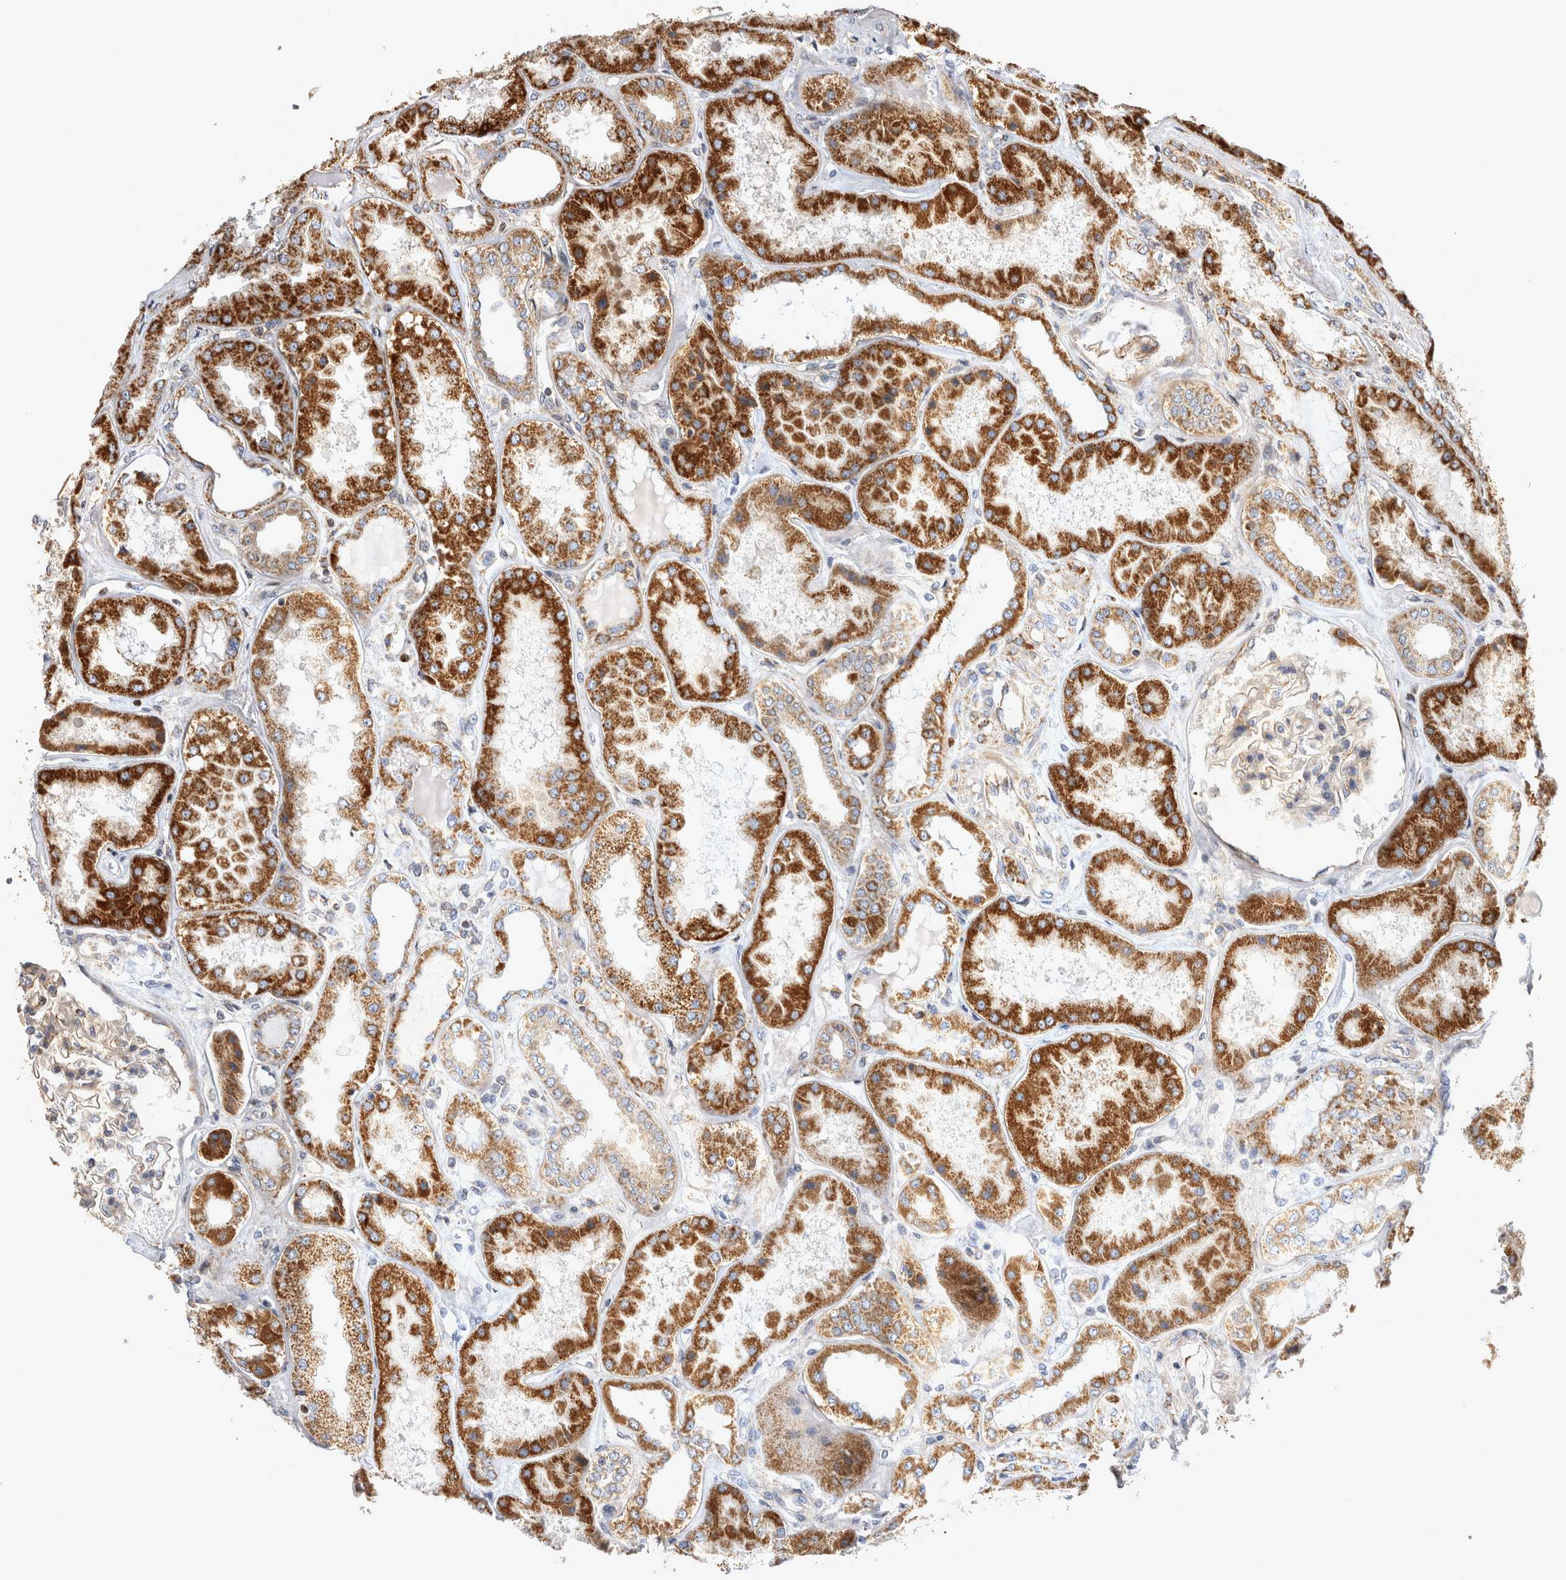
{"staining": {"intensity": "weak", "quantity": ">75%", "location": "cytoplasmic/membranous"}, "tissue": "kidney", "cell_type": "Cells in glomeruli", "image_type": "normal", "snomed": [{"axis": "morphology", "description": "Normal tissue, NOS"}, {"axis": "topography", "description": "Kidney"}], "caption": "Immunohistochemistry (IHC) image of benign kidney: kidney stained using immunohistochemistry (IHC) shows low levels of weak protein expression localized specifically in the cytoplasmic/membranous of cells in glomeruli, appearing as a cytoplasmic/membranous brown color.", "gene": "TSPOAP1", "patient": {"sex": "female", "age": 56}}